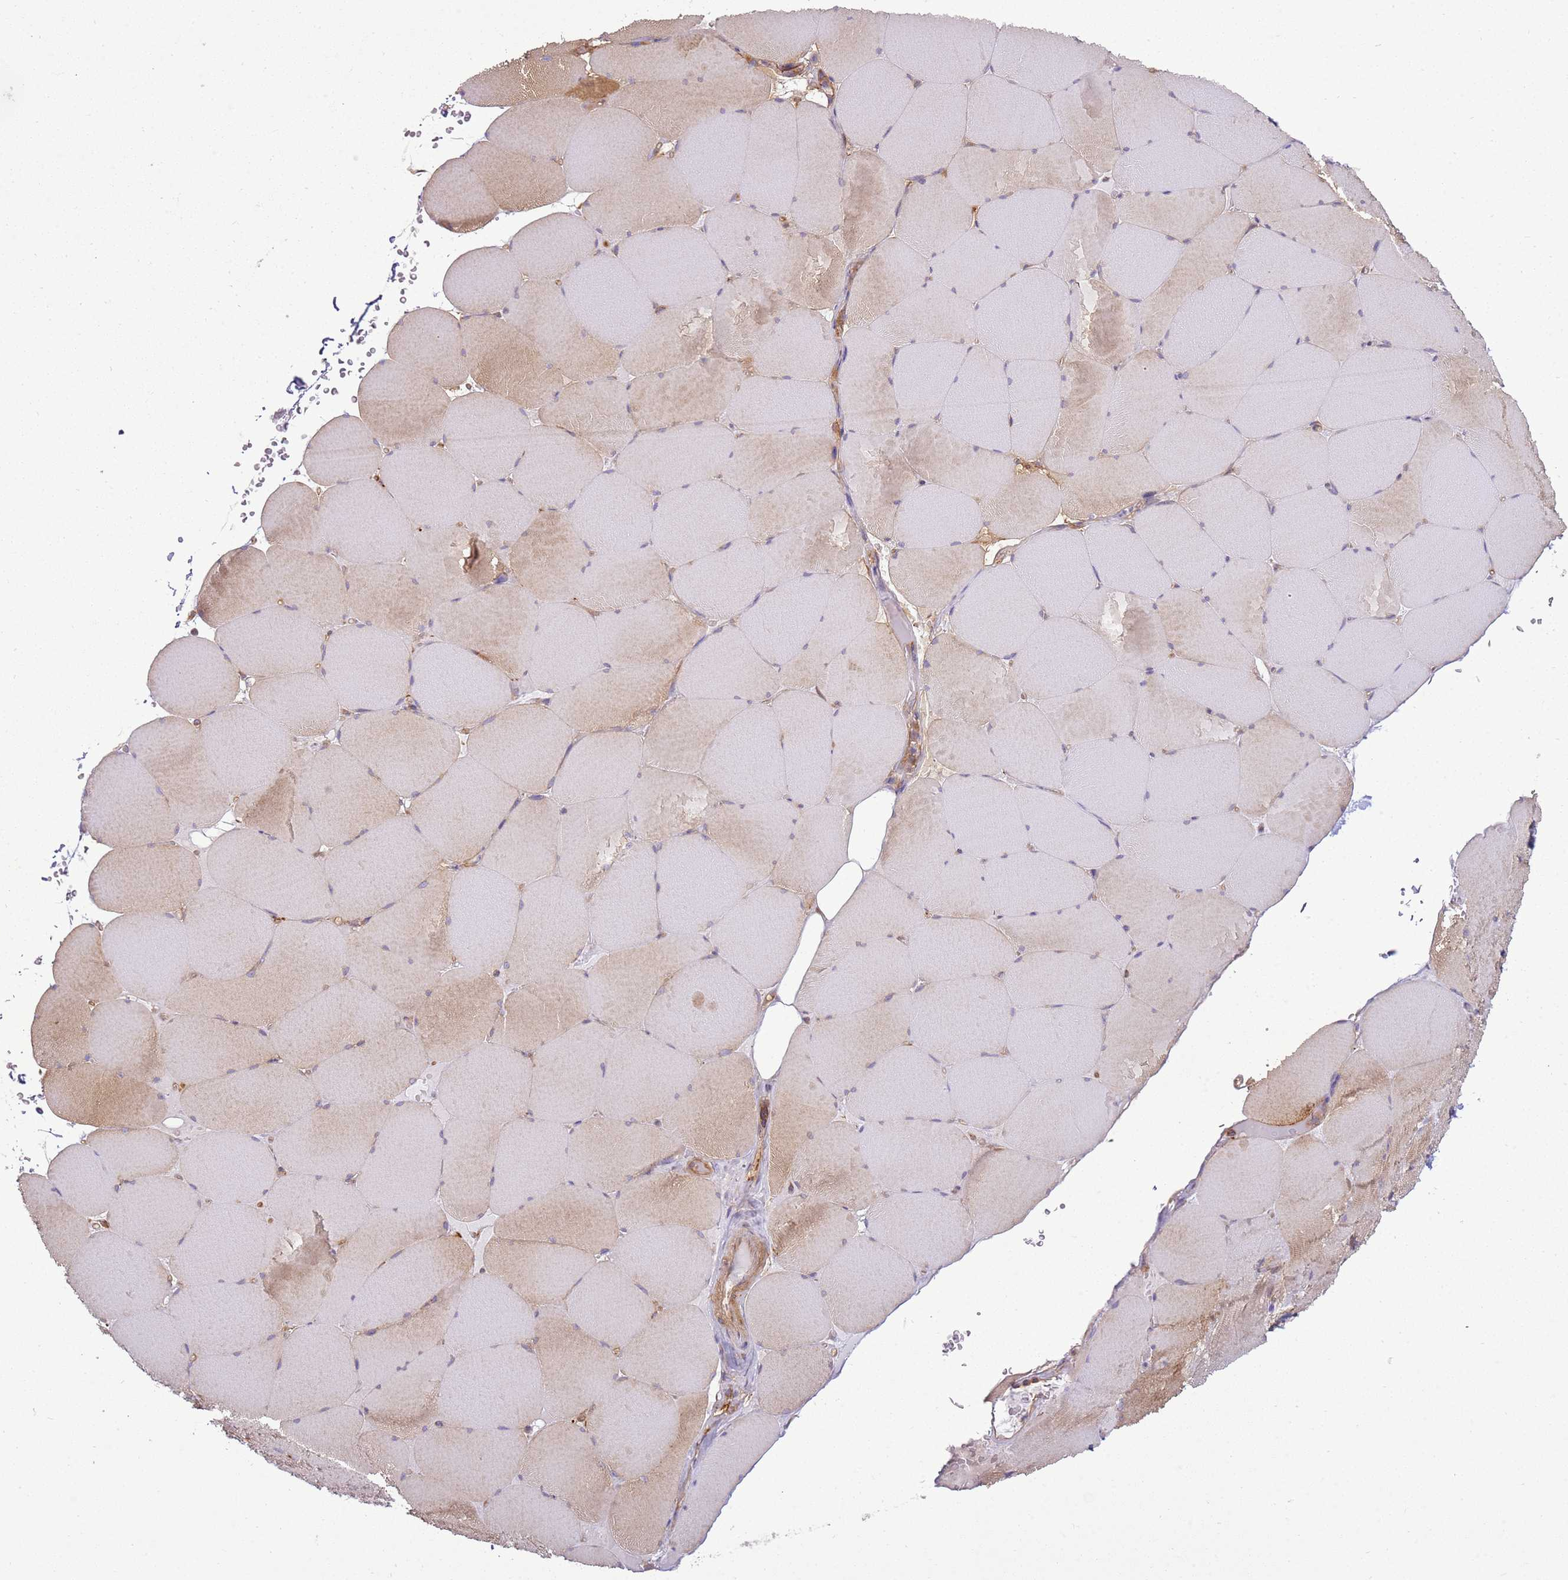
{"staining": {"intensity": "weak", "quantity": "25%-75%", "location": "cytoplasmic/membranous"}, "tissue": "skeletal muscle", "cell_type": "Myocytes", "image_type": "normal", "snomed": [{"axis": "morphology", "description": "Normal tissue, NOS"}, {"axis": "topography", "description": "Skeletal muscle"}, {"axis": "topography", "description": "Head-Neck"}], "caption": "IHC of unremarkable human skeletal muscle exhibits low levels of weak cytoplasmic/membranous expression in approximately 25%-75% of myocytes.", "gene": "SNX21", "patient": {"sex": "male", "age": 66}}